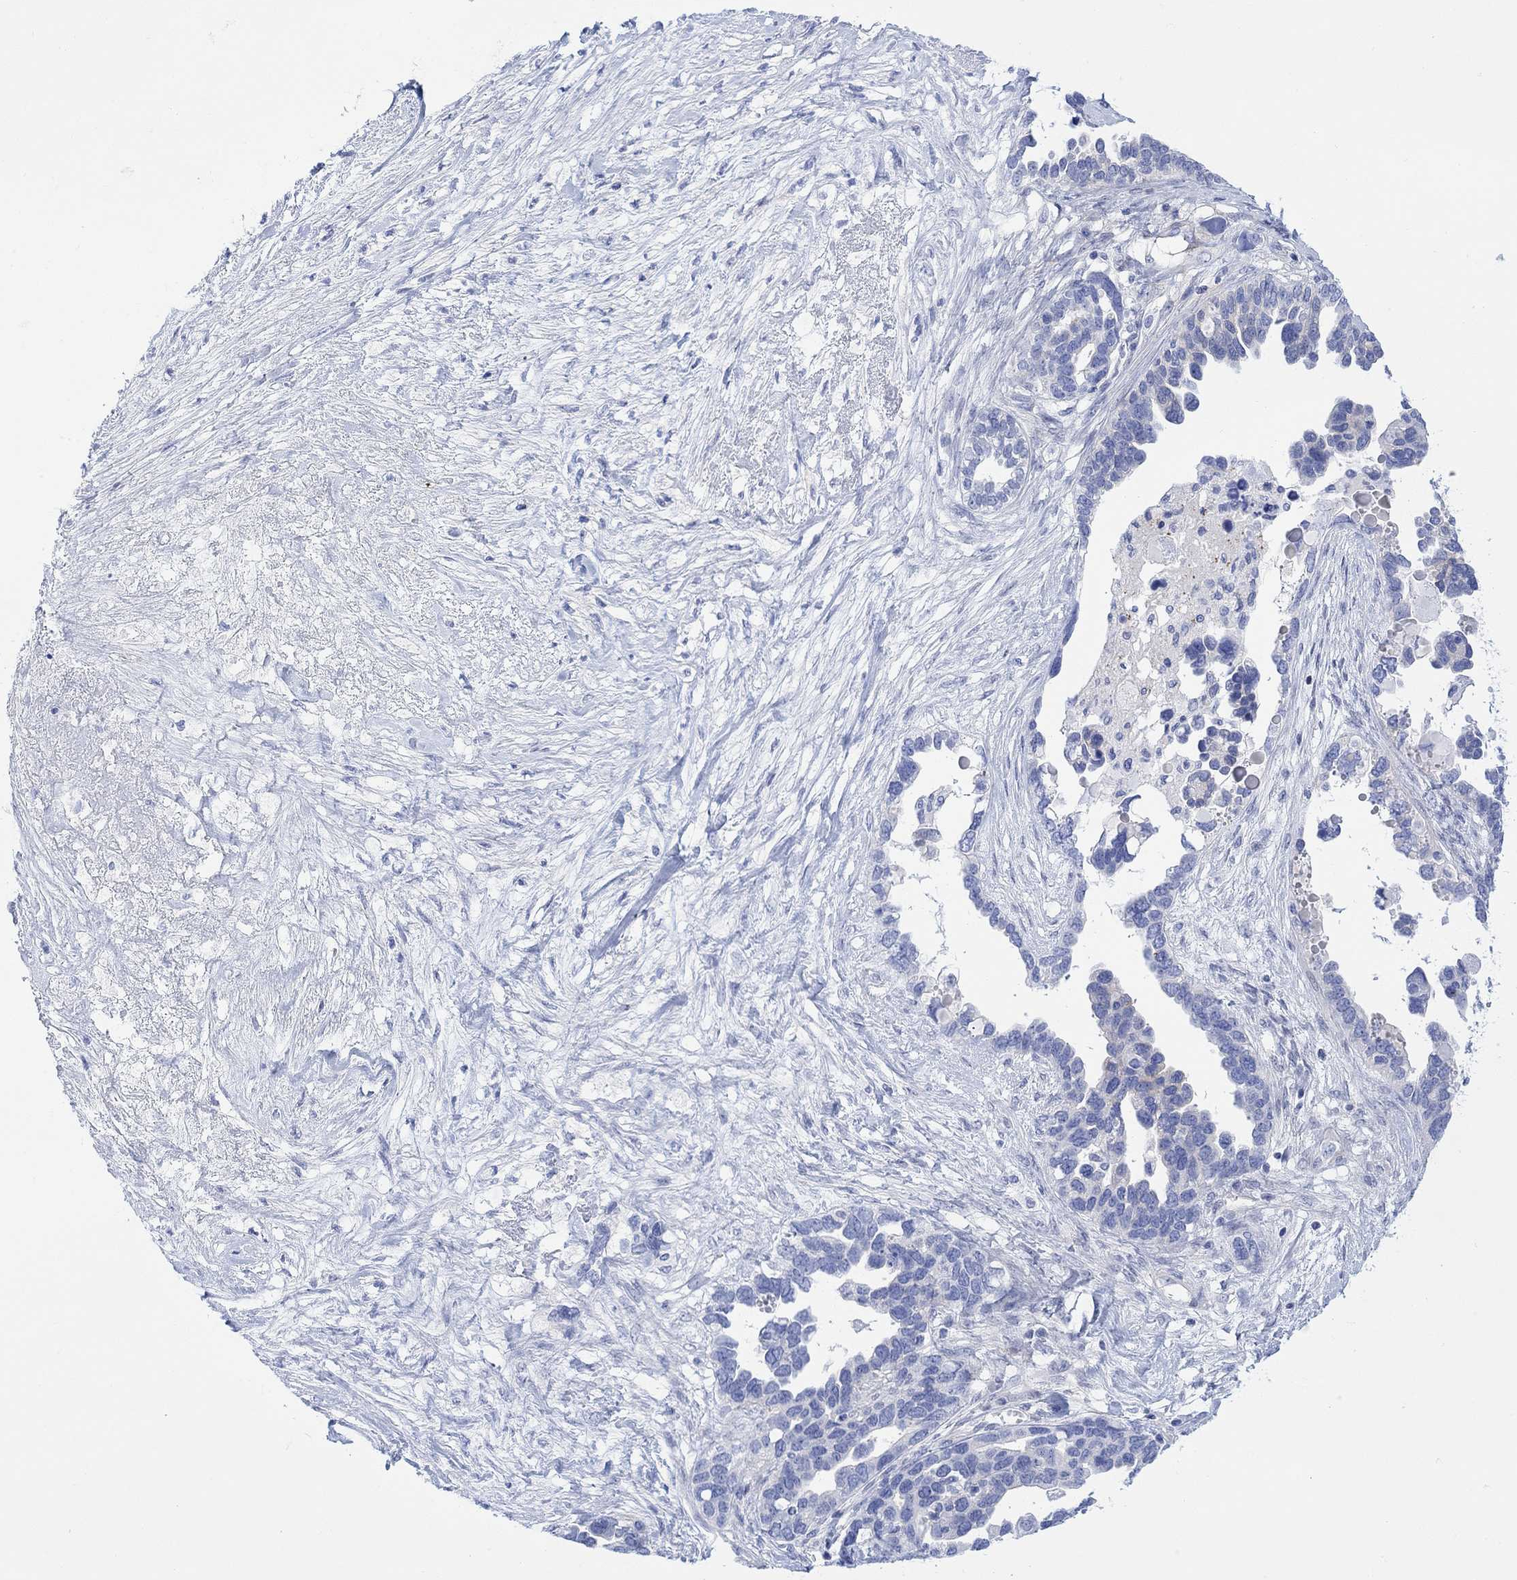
{"staining": {"intensity": "negative", "quantity": "none", "location": "none"}, "tissue": "ovarian cancer", "cell_type": "Tumor cells", "image_type": "cancer", "snomed": [{"axis": "morphology", "description": "Cystadenocarcinoma, serous, NOS"}, {"axis": "topography", "description": "Ovary"}], "caption": "Immunohistochemical staining of human ovarian serous cystadenocarcinoma displays no significant expression in tumor cells.", "gene": "TLDC2", "patient": {"sex": "female", "age": 54}}